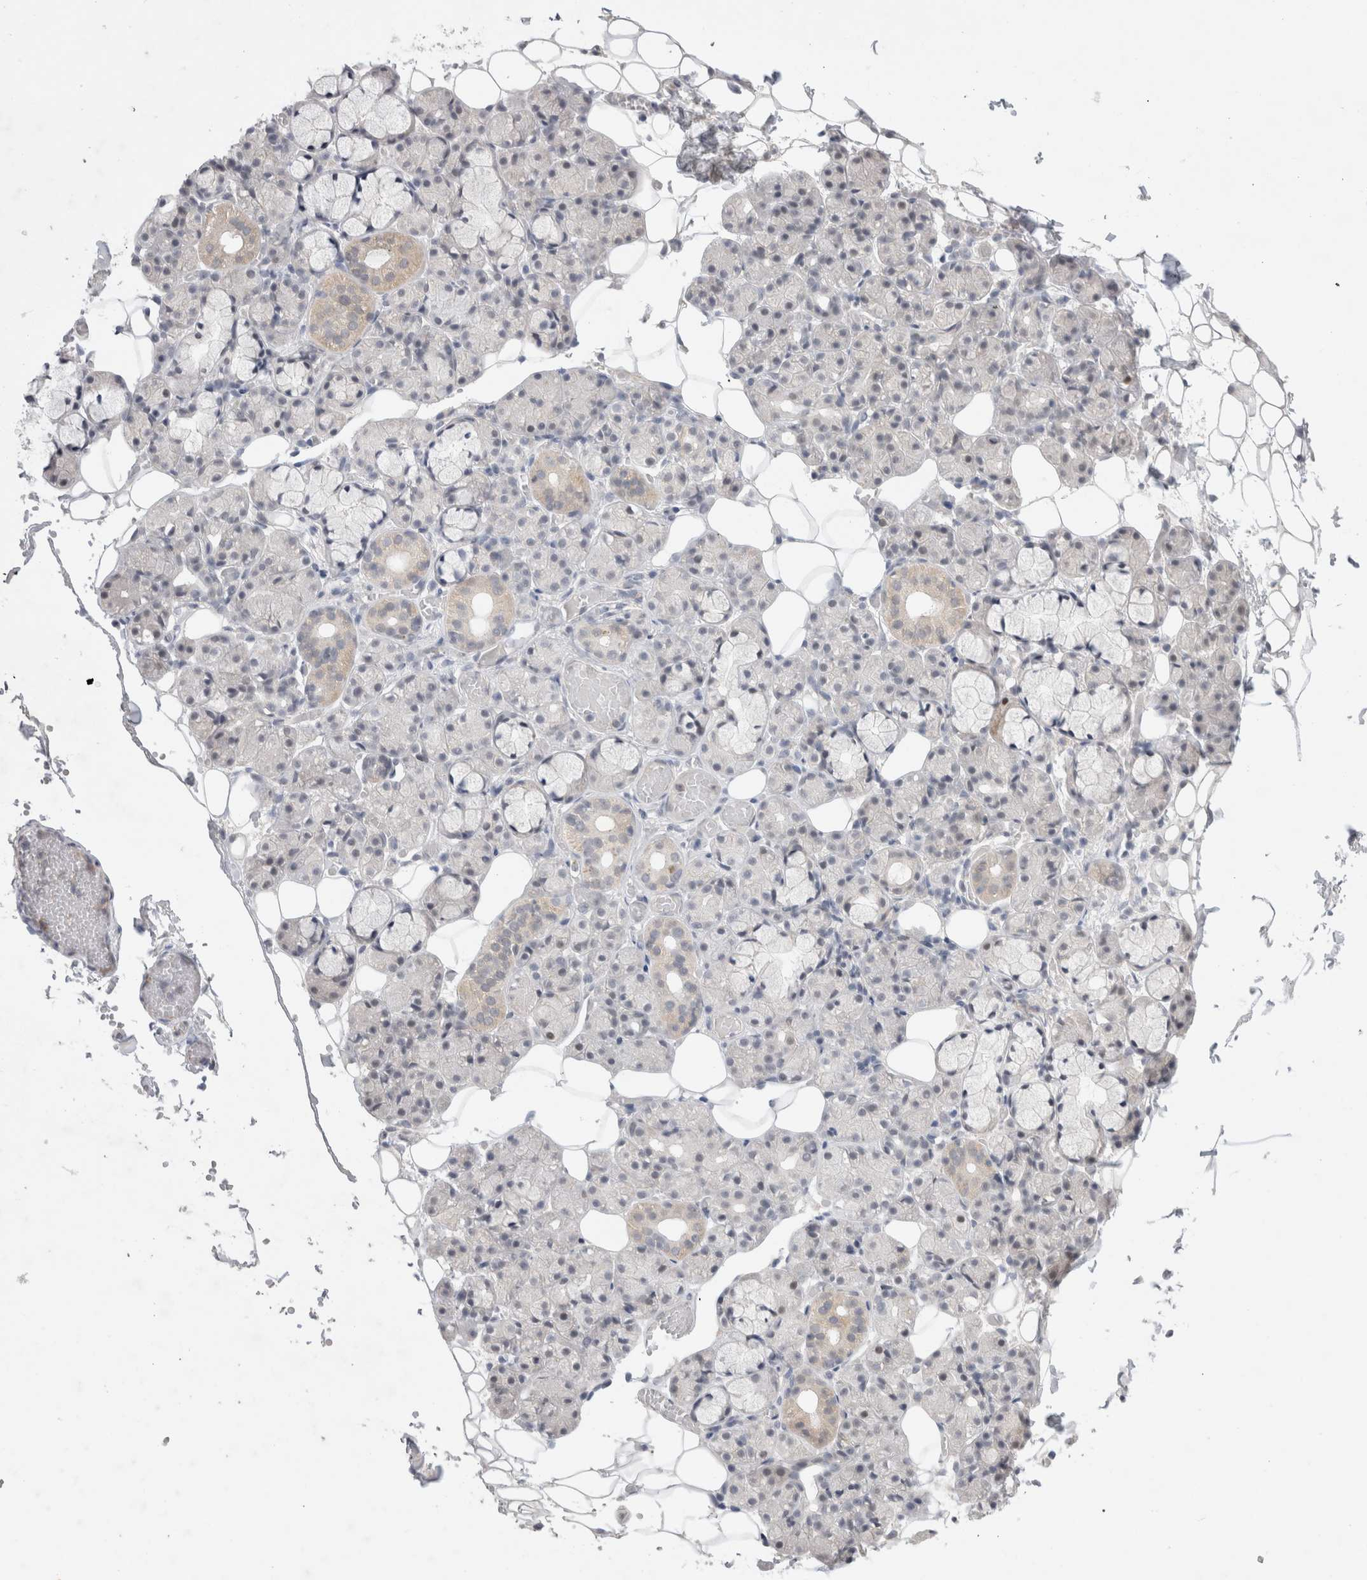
{"staining": {"intensity": "negative", "quantity": "none", "location": "none"}, "tissue": "salivary gland", "cell_type": "Glandular cells", "image_type": "normal", "snomed": [{"axis": "morphology", "description": "Normal tissue, NOS"}, {"axis": "topography", "description": "Salivary gland"}], "caption": "DAB (3,3'-diaminobenzidine) immunohistochemical staining of unremarkable salivary gland exhibits no significant staining in glandular cells. (DAB (3,3'-diaminobenzidine) immunohistochemistry (IHC) with hematoxylin counter stain).", "gene": "BICD2", "patient": {"sex": "male", "age": 63}}